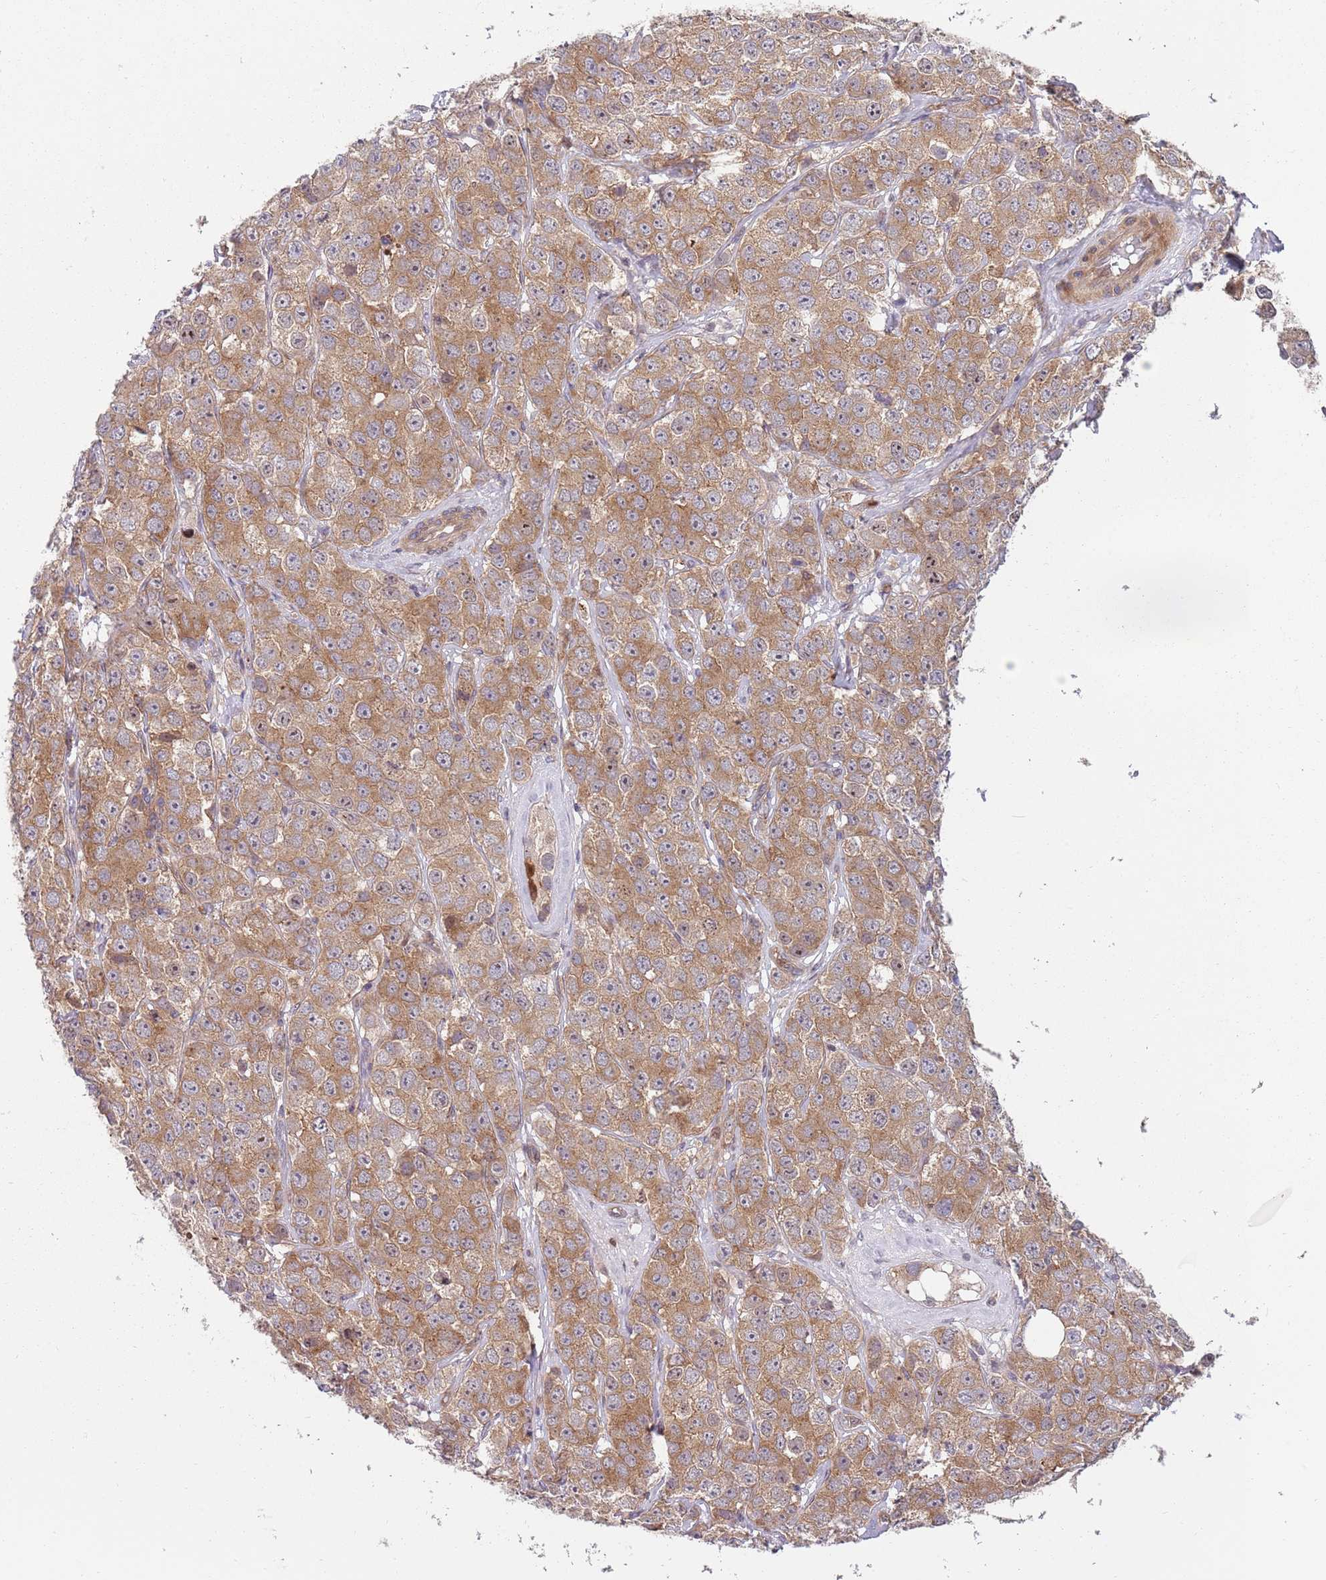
{"staining": {"intensity": "moderate", "quantity": ">75%", "location": "cytoplasmic/membranous"}, "tissue": "testis cancer", "cell_type": "Tumor cells", "image_type": "cancer", "snomed": [{"axis": "morphology", "description": "Seminoma, NOS"}, {"axis": "topography", "description": "Testis"}], "caption": "This photomicrograph displays testis seminoma stained with immunohistochemistry to label a protein in brown. The cytoplasmic/membranous of tumor cells show moderate positivity for the protein. Nuclei are counter-stained blue.", "gene": "GGA1", "patient": {"sex": "male", "age": 28}}